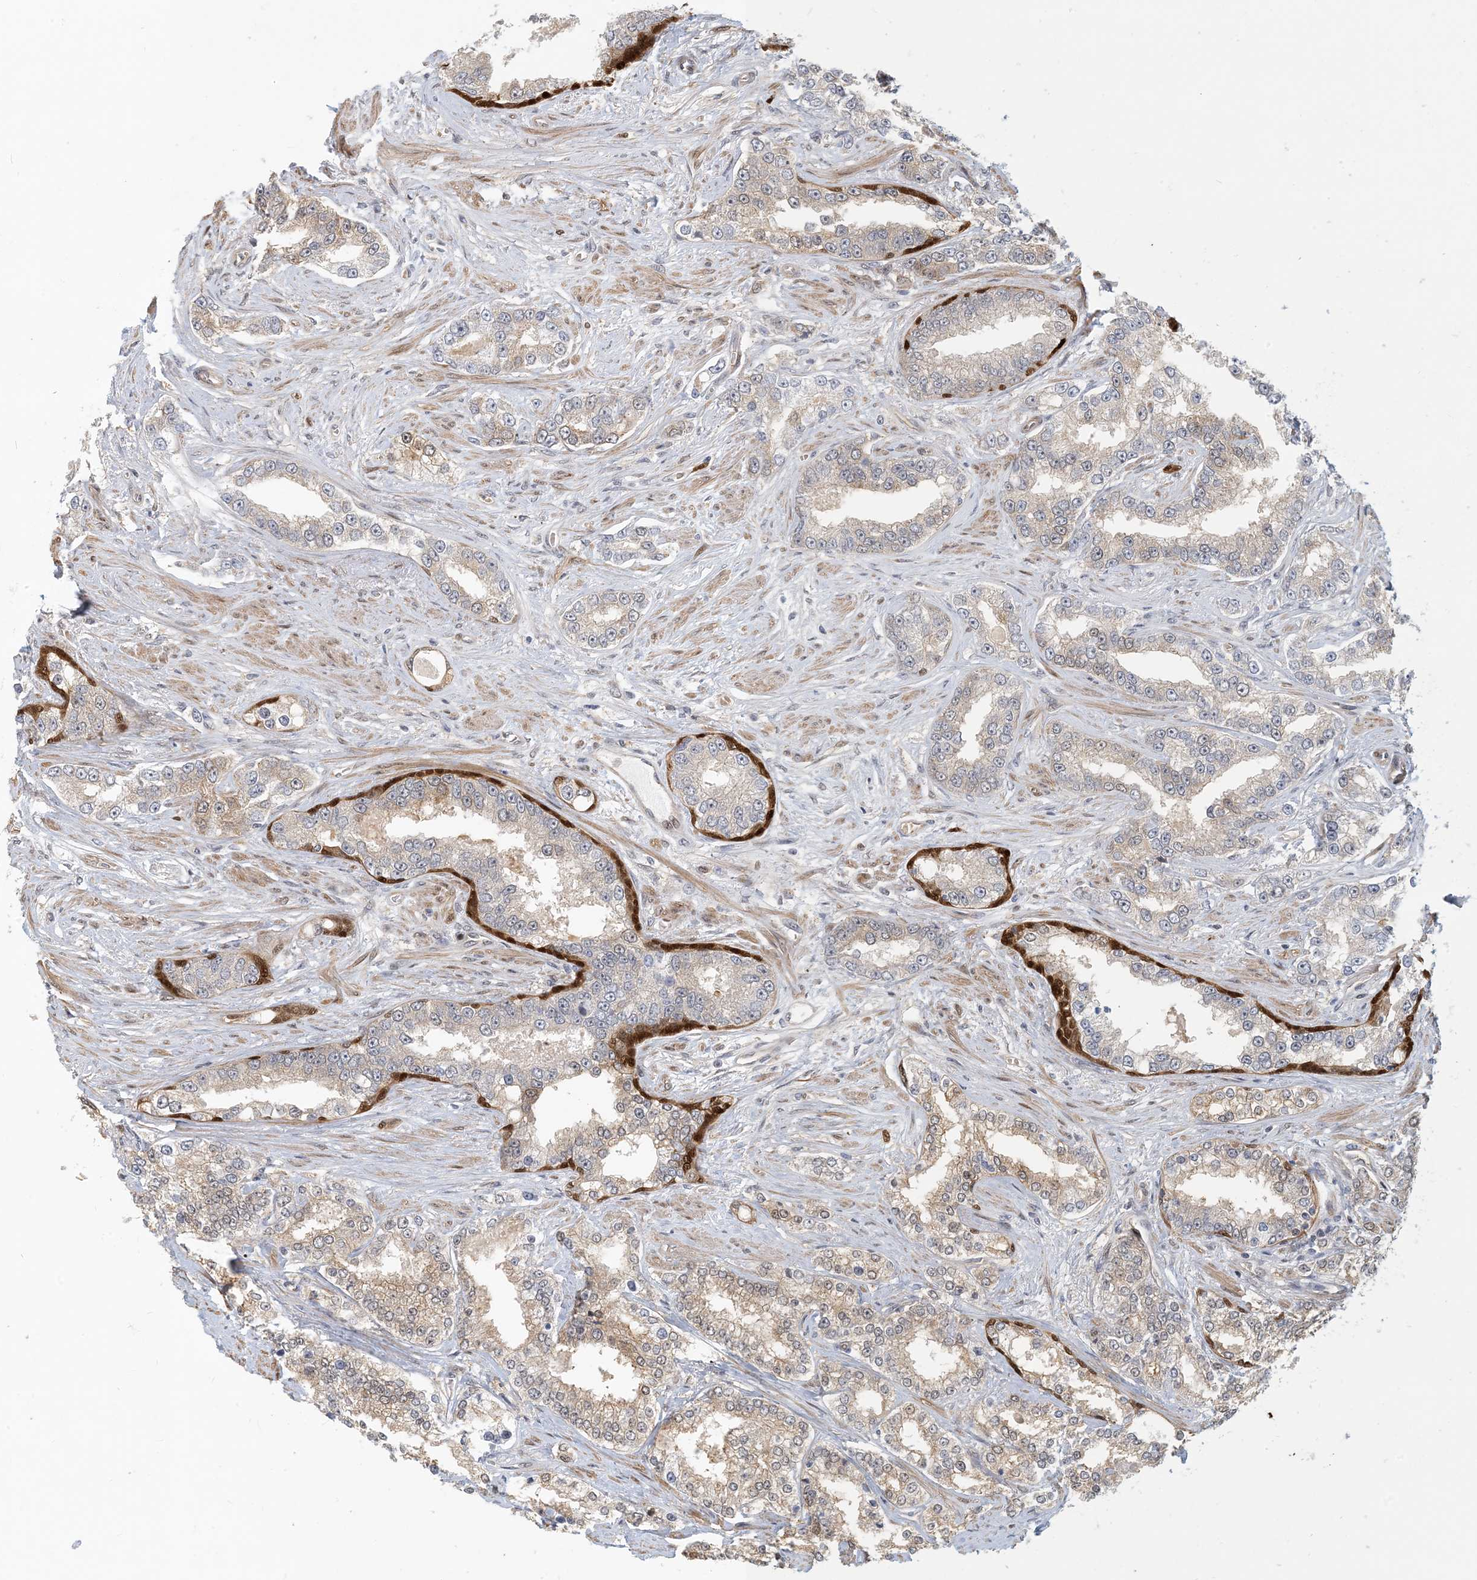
{"staining": {"intensity": "weak", "quantity": "25%-75%", "location": "cytoplasmic/membranous"}, "tissue": "prostate cancer", "cell_type": "Tumor cells", "image_type": "cancer", "snomed": [{"axis": "morphology", "description": "Normal tissue, NOS"}, {"axis": "morphology", "description": "Adenocarcinoma, High grade"}, {"axis": "topography", "description": "Prostate"}], "caption": "About 25%-75% of tumor cells in human prostate cancer show weak cytoplasmic/membranous protein expression as visualized by brown immunohistochemical staining.", "gene": "MAPKBP1", "patient": {"sex": "male", "age": 83}}